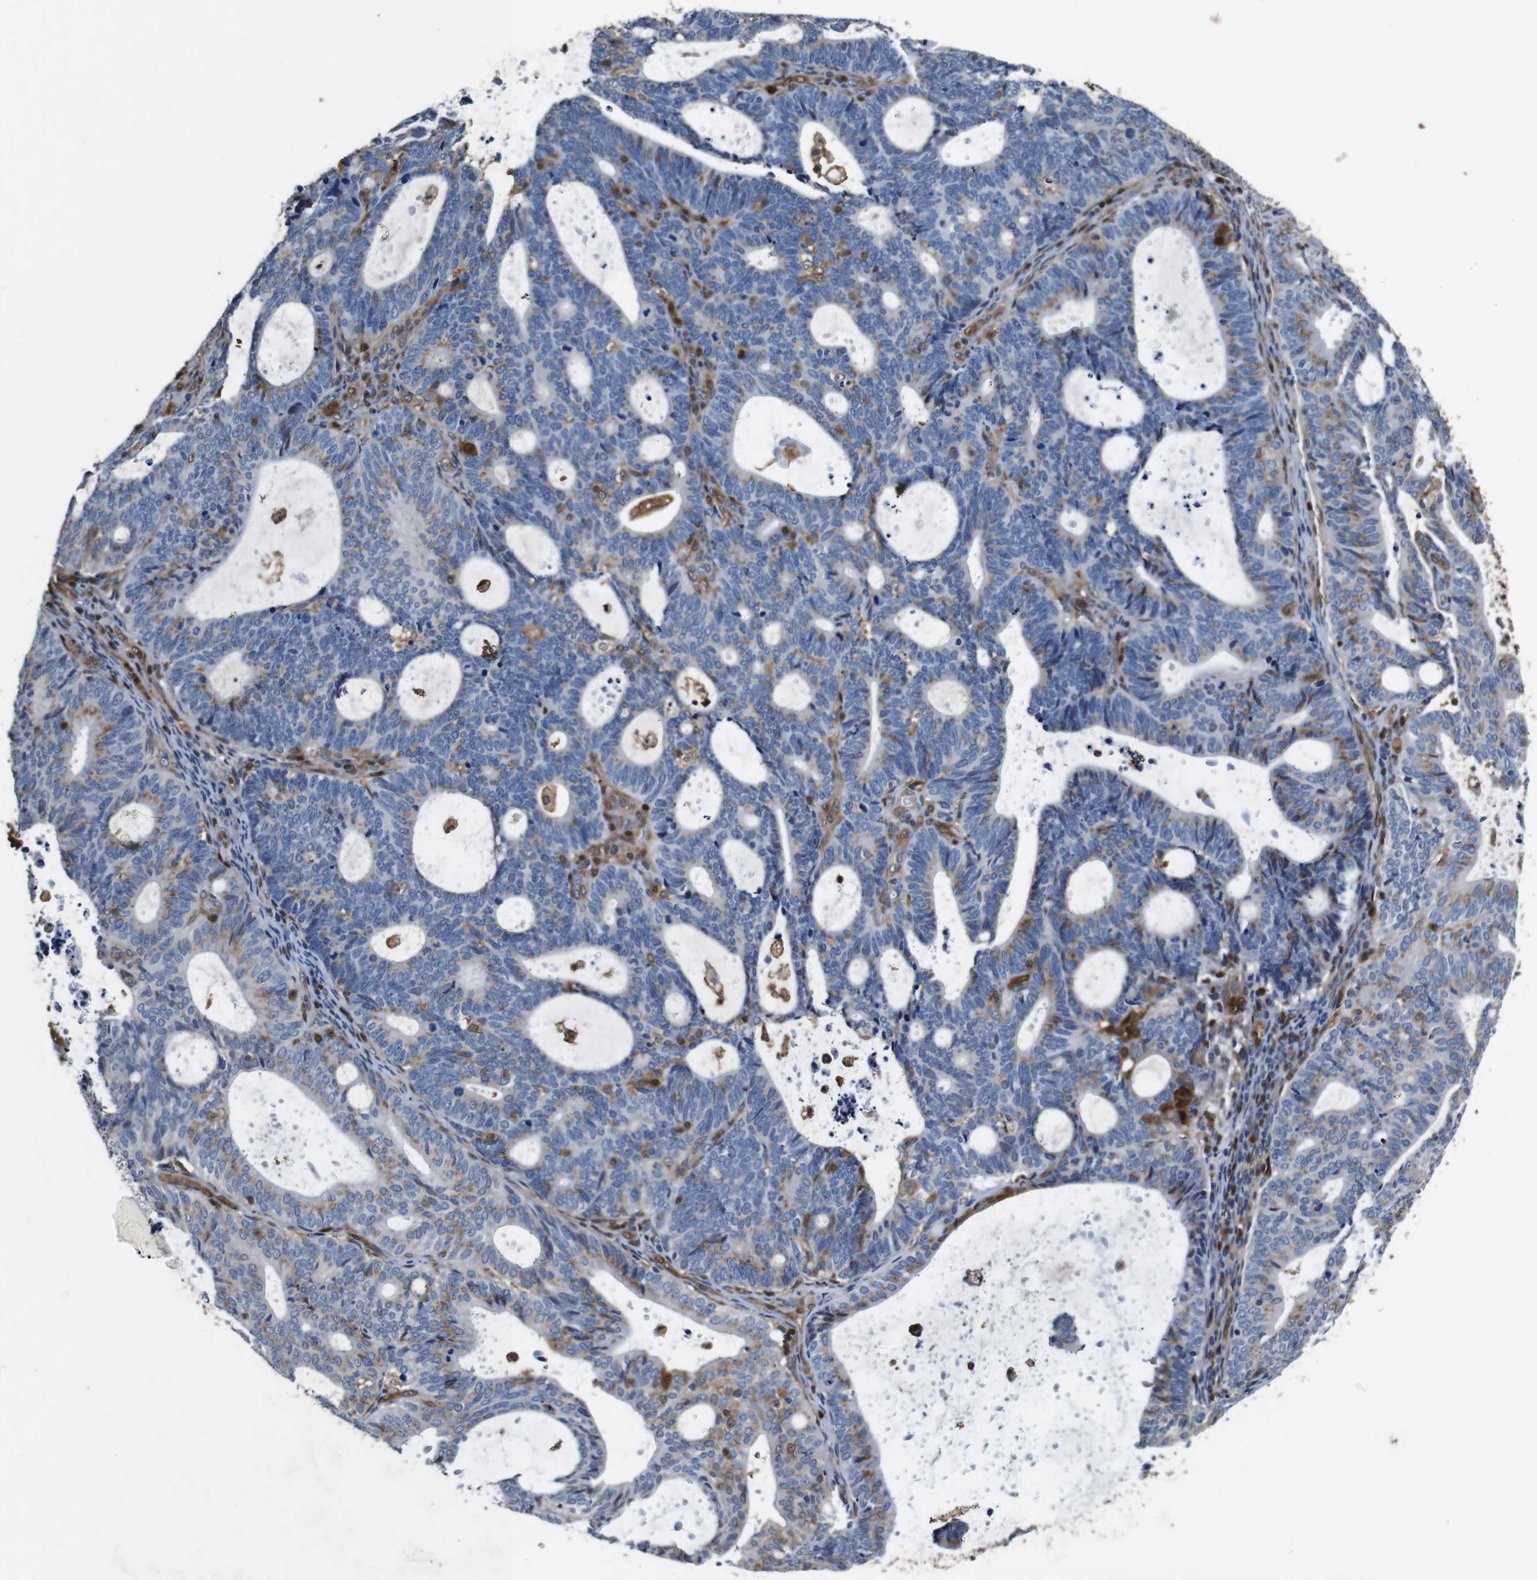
{"staining": {"intensity": "strong", "quantity": "<25%", "location": "cytoplasmic/membranous,nuclear"}, "tissue": "endometrial cancer", "cell_type": "Tumor cells", "image_type": "cancer", "snomed": [{"axis": "morphology", "description": "Adenocarcinoma, NOS"}, {"axis": "topography", "description": "Uterus"}], "caption": "An immunohistochemistry histopathology image of neoplastic tissue is shown. Protein staining in brown labels strong cytoplasmic/membranous and nuclear positivity in endometrial adenocarcinoma within tumor cells. The staining was performed using DAB, with brown indicating positive protein expression. Nuclei are stained blue with hematoxylin.", "gene": "ANXA1", "patient": {"sex": "female", "age": 83}}